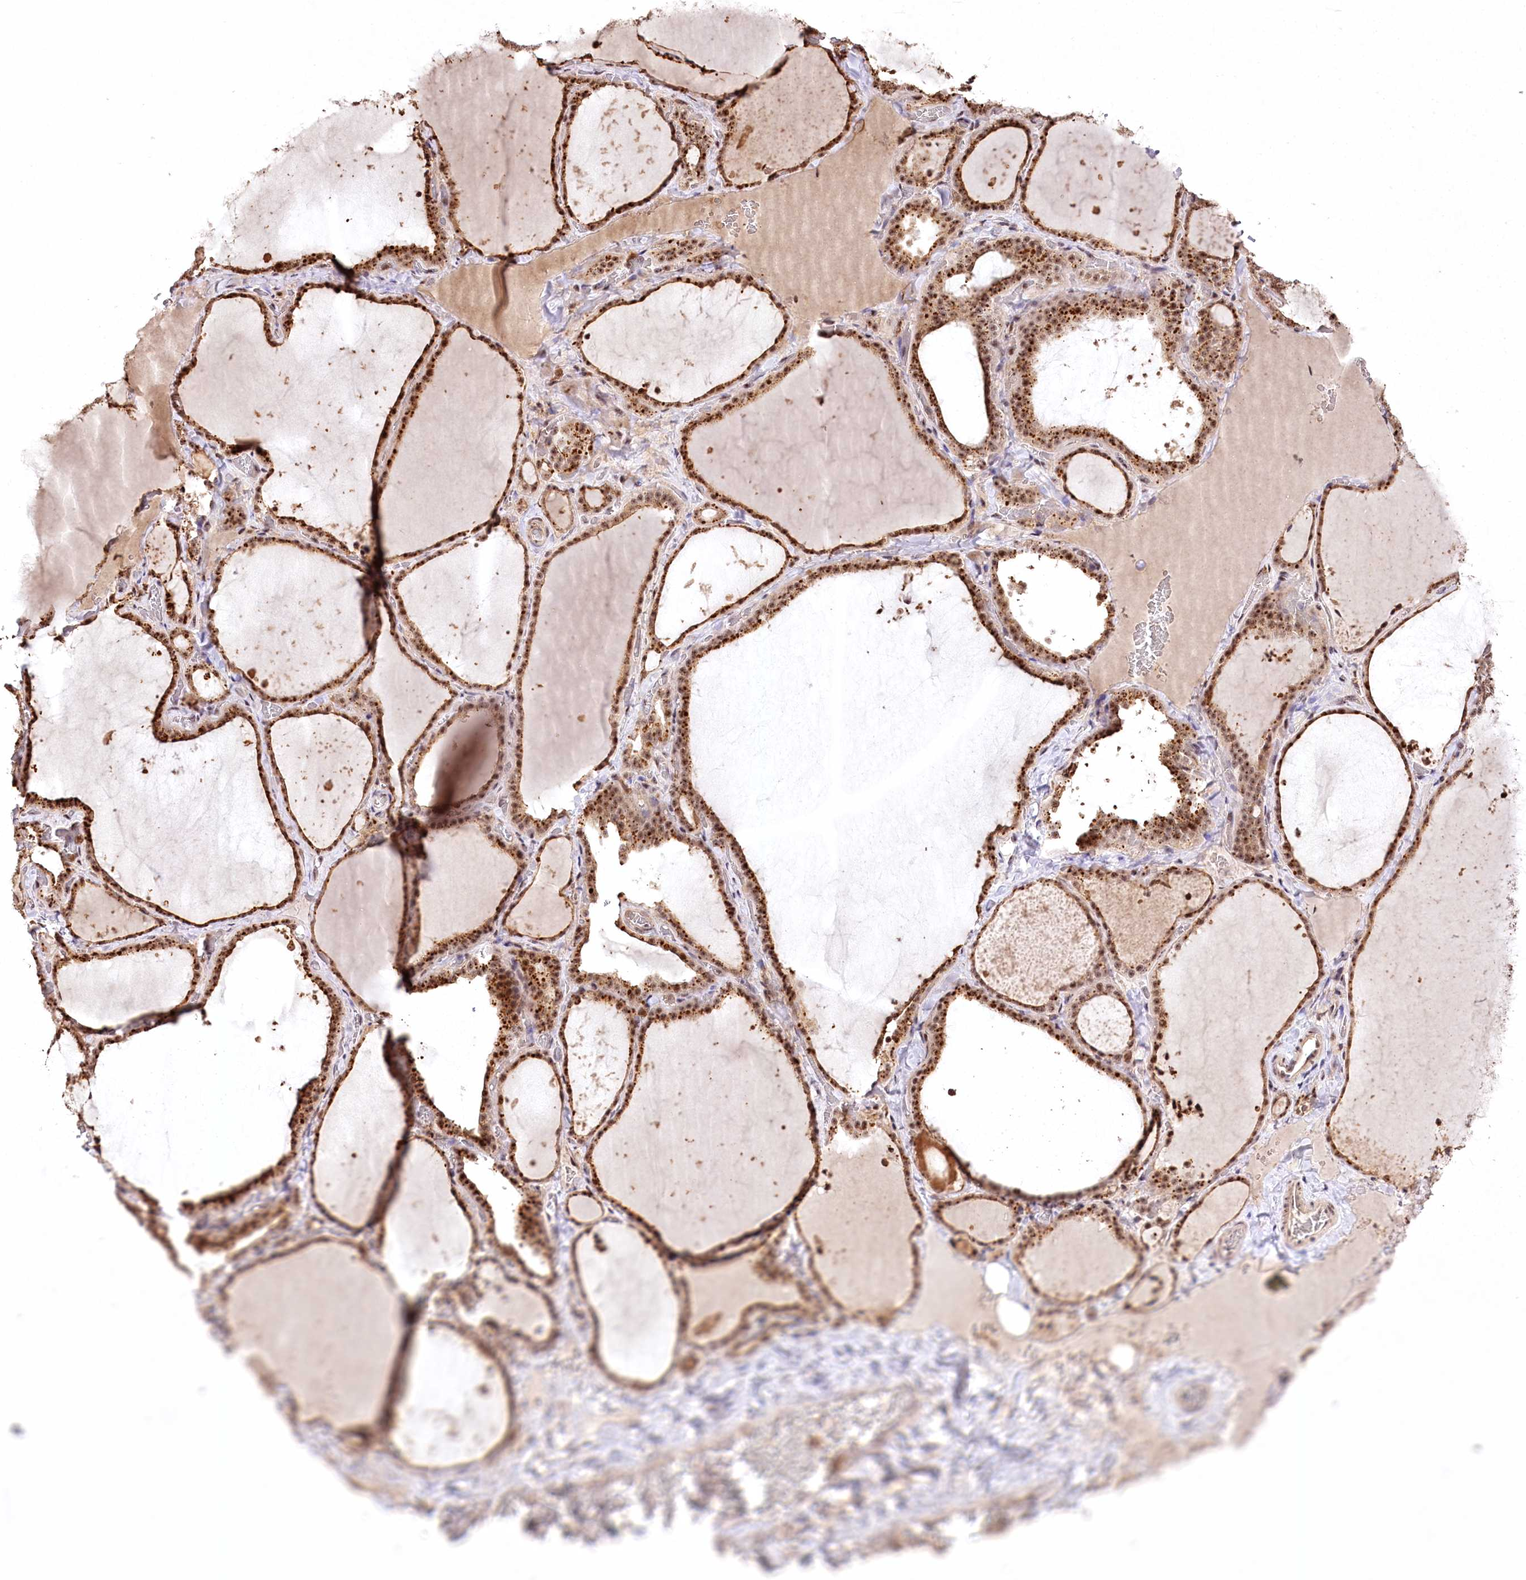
{"staining": {"intensity": "moderate", "quantity": ">75%", "location": "cytoplasmic/membranous,nuclear"}, "tissue": "thyroid gland", "cell_type": "Glandular cells", "image_type": "normal", "snomed": [{"axis": "morphology", "description": "Normal tissue, NOS"}, {"axis": "topography", "description": "Thyroid gland"}], "caption": "IHC (DAB) staining of normal thyroid gland reveals moderate cytoplasmic/membranous,nuclear protein staining in about >75% of glandular cells. The protein of interest is stained brown, and the nuclei are stained in blue (DAB IHC with brightfield microscopy, high magnification).", "gene": "PYROXD1", "patient": {"sex": "female", "age": 22}}